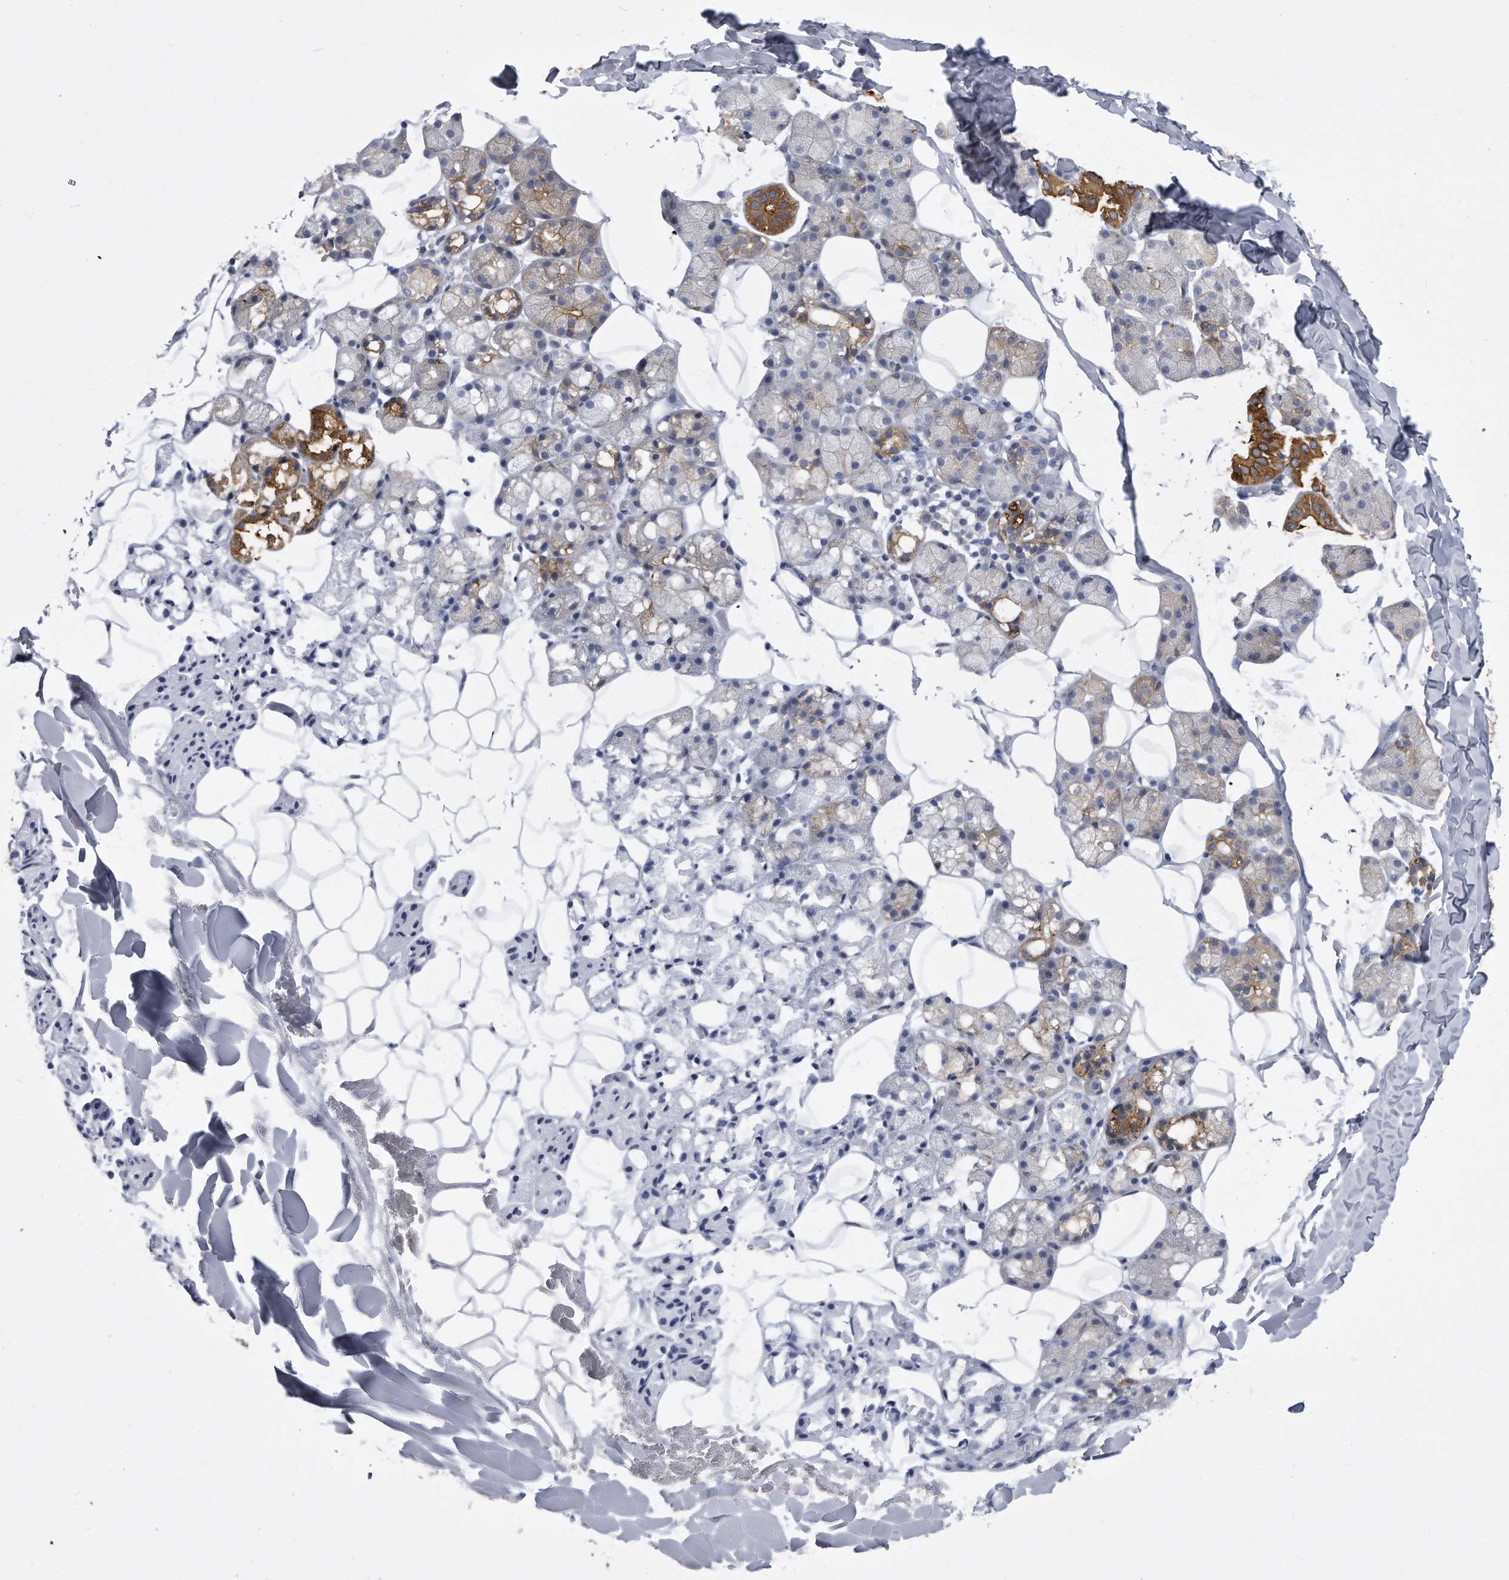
{"staining": {"intensity": "strong", "quantity": "<25%", "location": "cytoplasmic/membranous"}, "tissue": "salivary gland", "cell_type": "Glandular cells", "image_type": "normal", "snomed": [{"axis": "morphology", "description": "Normal tissue, NOS"}, {"axis": "topography", "description": "Salivary gland"}], "caption": "Normal salivary gland reveals strong cytoplasmic/membranous positivity in about <25% of glandular cells, visualized by immunohistochemistry. (IHC, brightfield microscopy, high magnification).", "gene": "PYGB", "patient": {"sex": "female", "age": 33}}